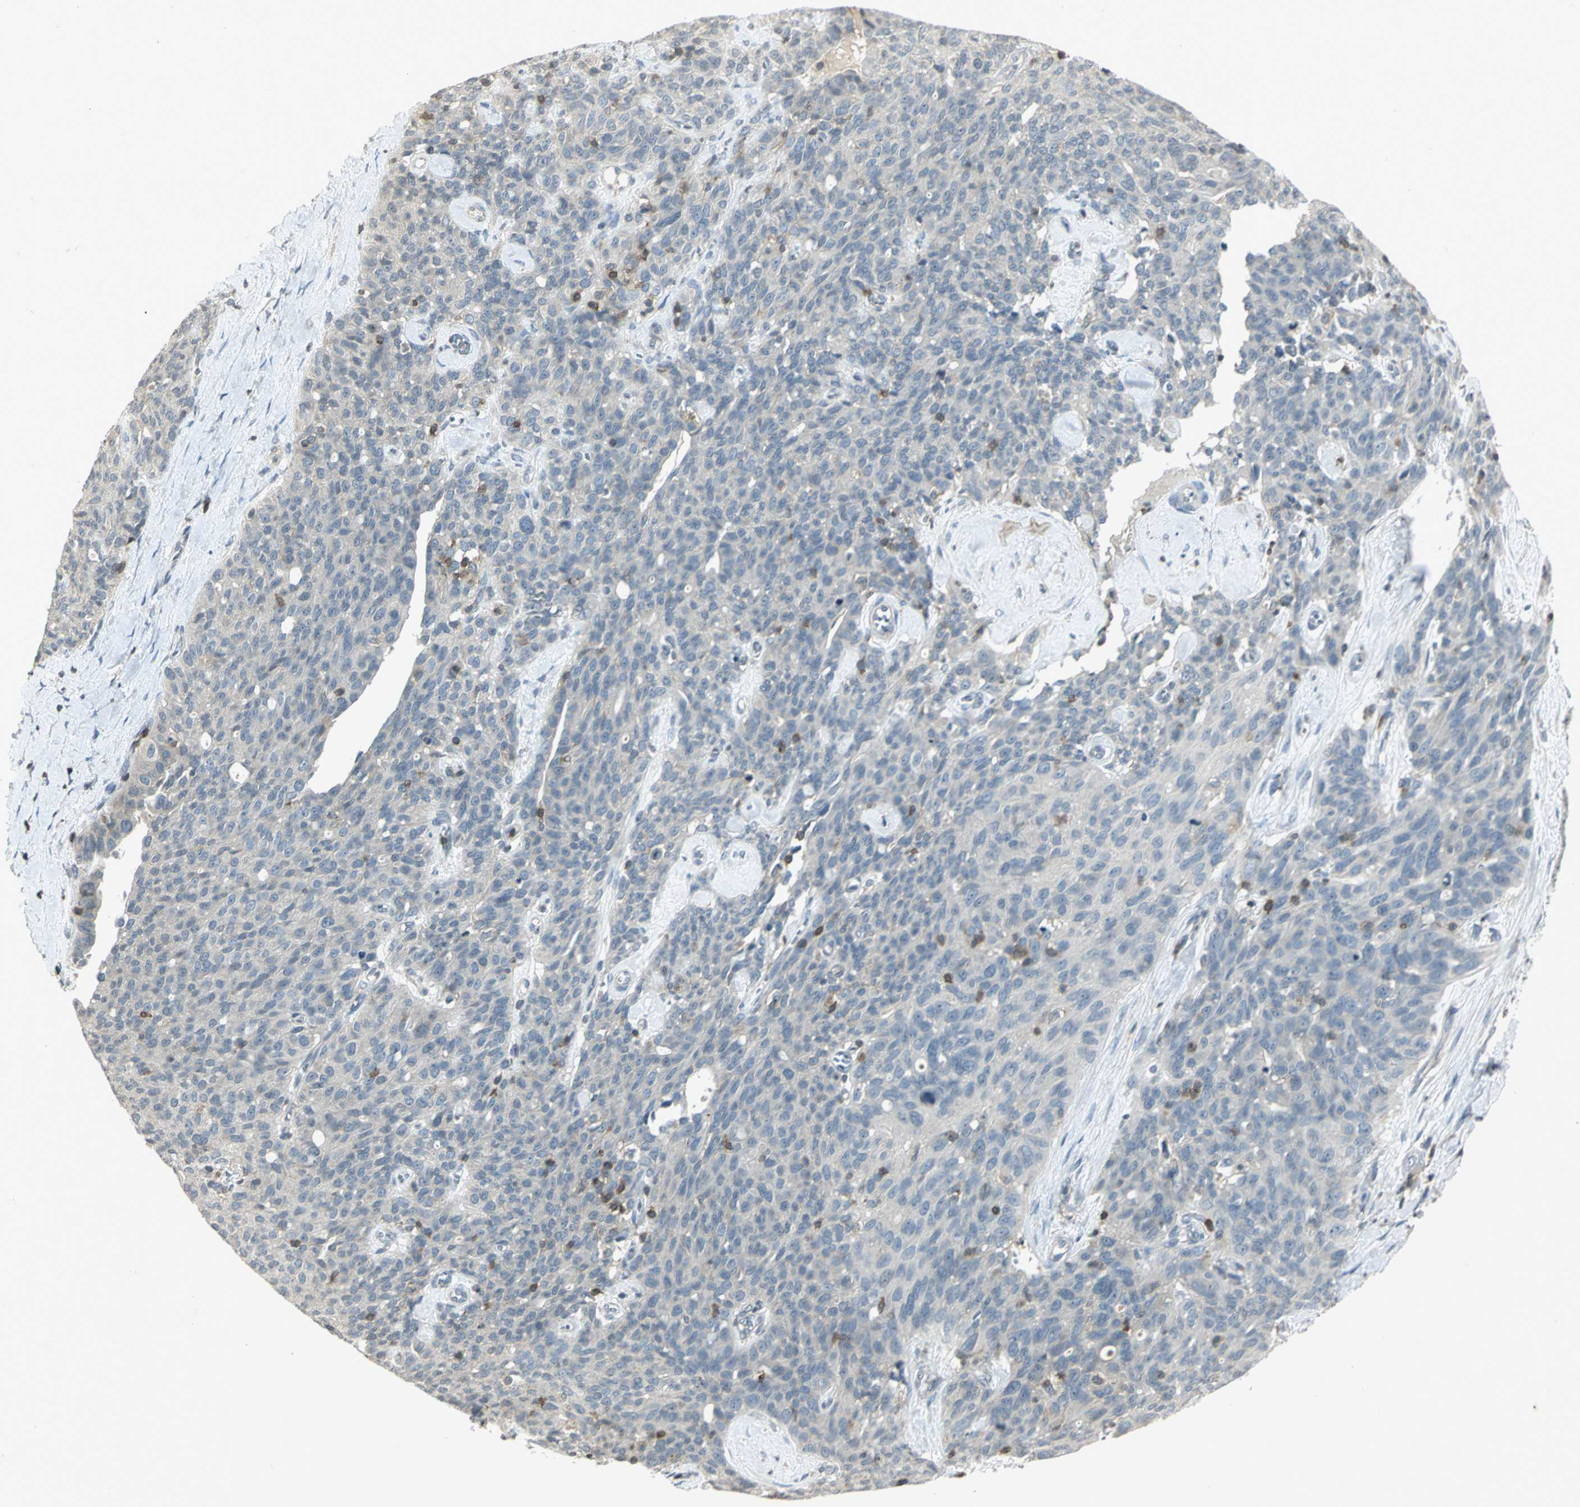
{"staining": {"intensity": "negative", "quantity": "none", "location": "none"}, "tissue": "ovarian cancer", "cell_type": "Tumor cells", "image_type": "cancer", "snomed": [{"axis": "morphology", "description": "Carcinoma, endometroid"}, {"axis": "topography", "description": "Ovary"}], "caption": "IHC photomicrograph of neoplastic tissue: ovarian endometroid carcinoma stained with DAB (3,3'-diaminobenzidine) reveals no significant protein staining in tumor cells.", "gene": "IL16", "patient": {"sex": "female", "age": 60}}